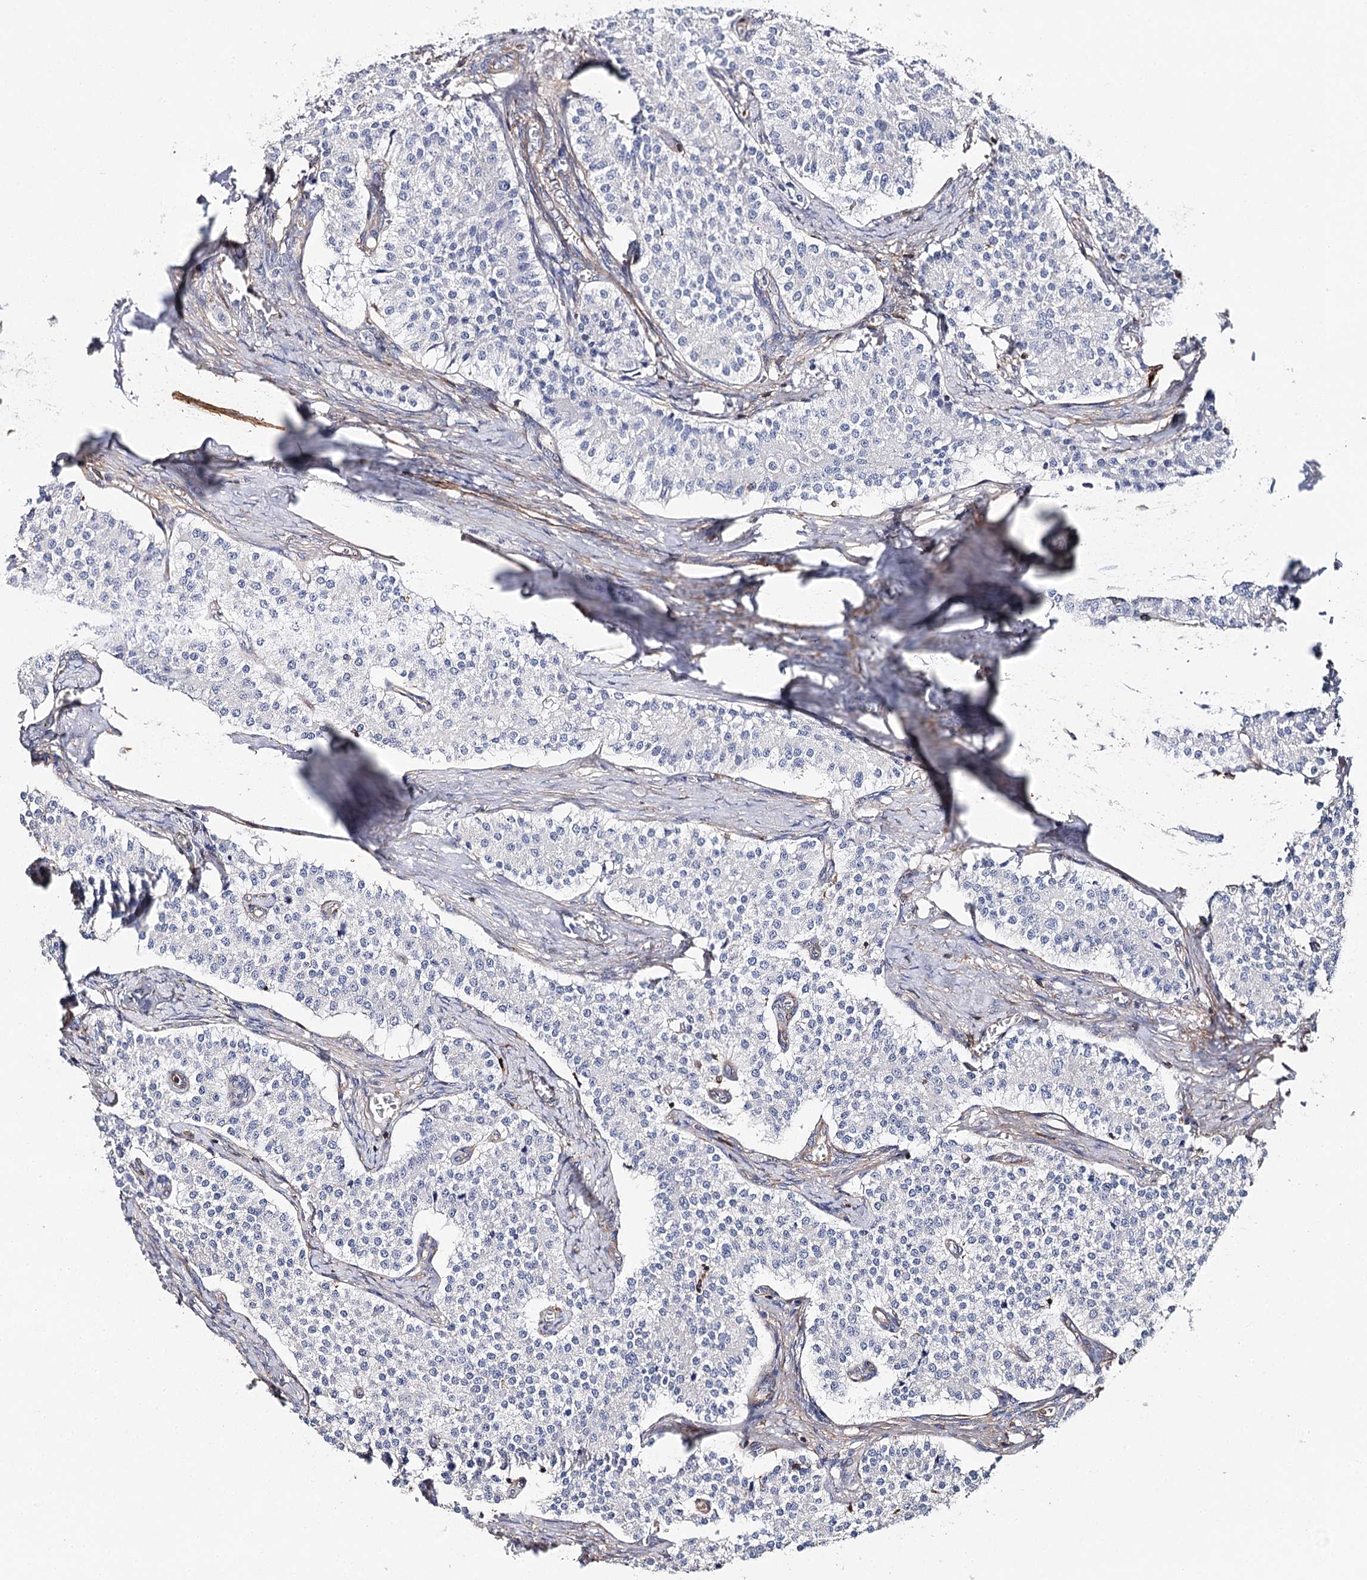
{"staining": {"intensity": "negative", "quantity": "none", "location": "none"}, "tissue": "carcinoid", "cell_type": "Tumor cells", "image_type": "cancer", "snomed": [{"axis": "morphology", "description": "Carcinoid, malignant, NOS"}, {"axis": "topography", "description": "Colon"}], "caption": "High magnification brightfield microscopy of carcinoid stained with DAB (3,3'-diaminobenzidine) (brown) and counterstained with hematoxylin (blue): tumor cells show no significant positivity. (Brightfield microscopy of DAB immunohistochemistry (IHC) at high magnification).", "gene": "EPYC", "patient": {"sex": "female", "age": 52}}